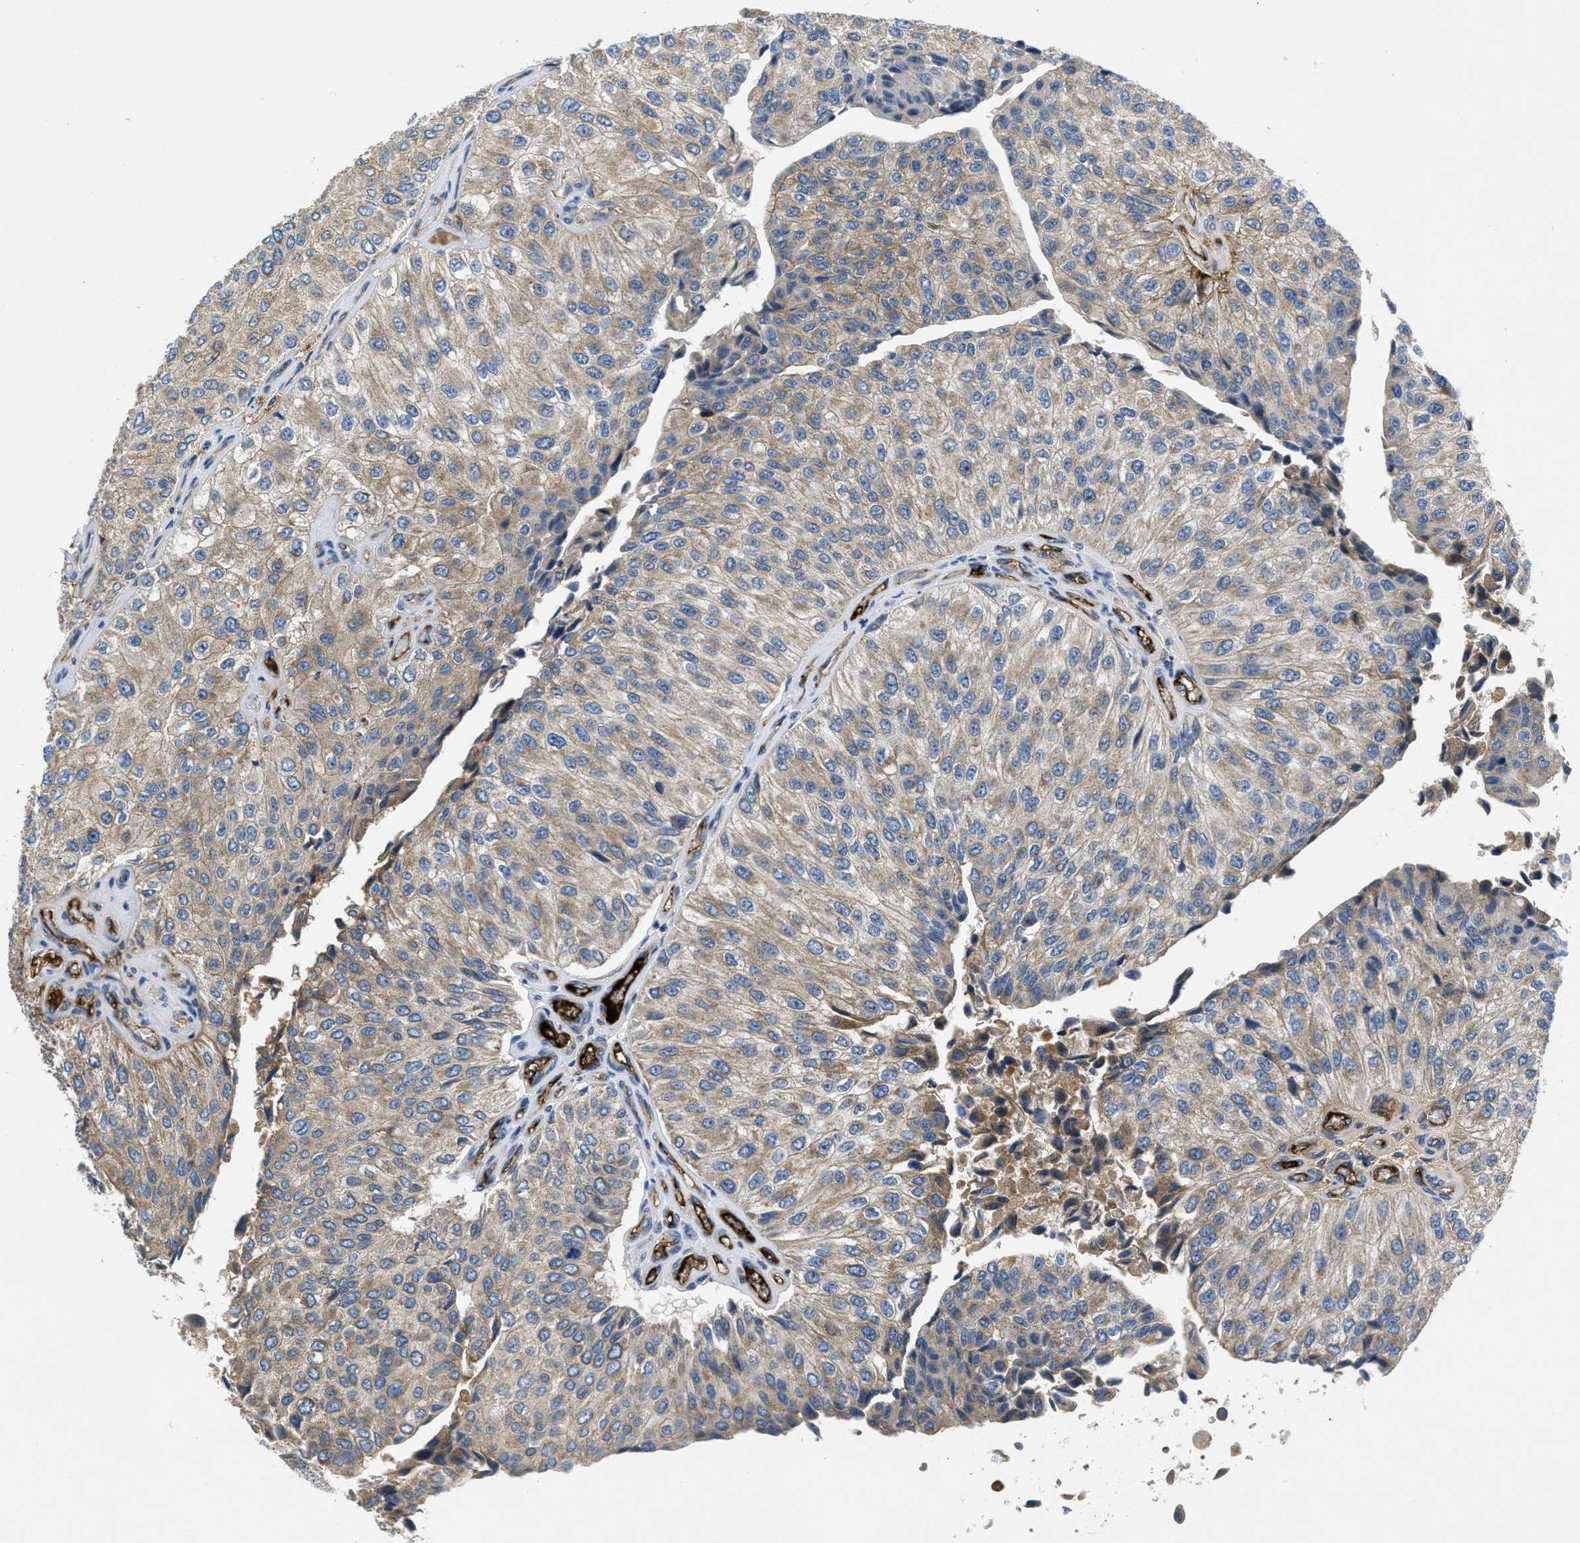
{"staining": {"intensity": "moderate", "quantity": ">75%", "location": "cytoplasmic/membranous"}, "tissue": "urothelial cancer", "cell_type": "Tumor cells", "image_type": "cancer", "snomed": [{"axis": "morphology", "description": "Urothelial carcinoma, High grade"}, {"axis": "topography", "description": "Kidney"}, {"axis": "topography", "description": "Urinary bladder"}], "caption": "Urothelial cancer stained for a protein exhibits moderate cytoplasmic/membranous positivity in tumor cells. (DAB IHC with brightfield microscopy, high magnification).", "gene": "GALK1", "patient": {"sex": "male", "age": 77}}